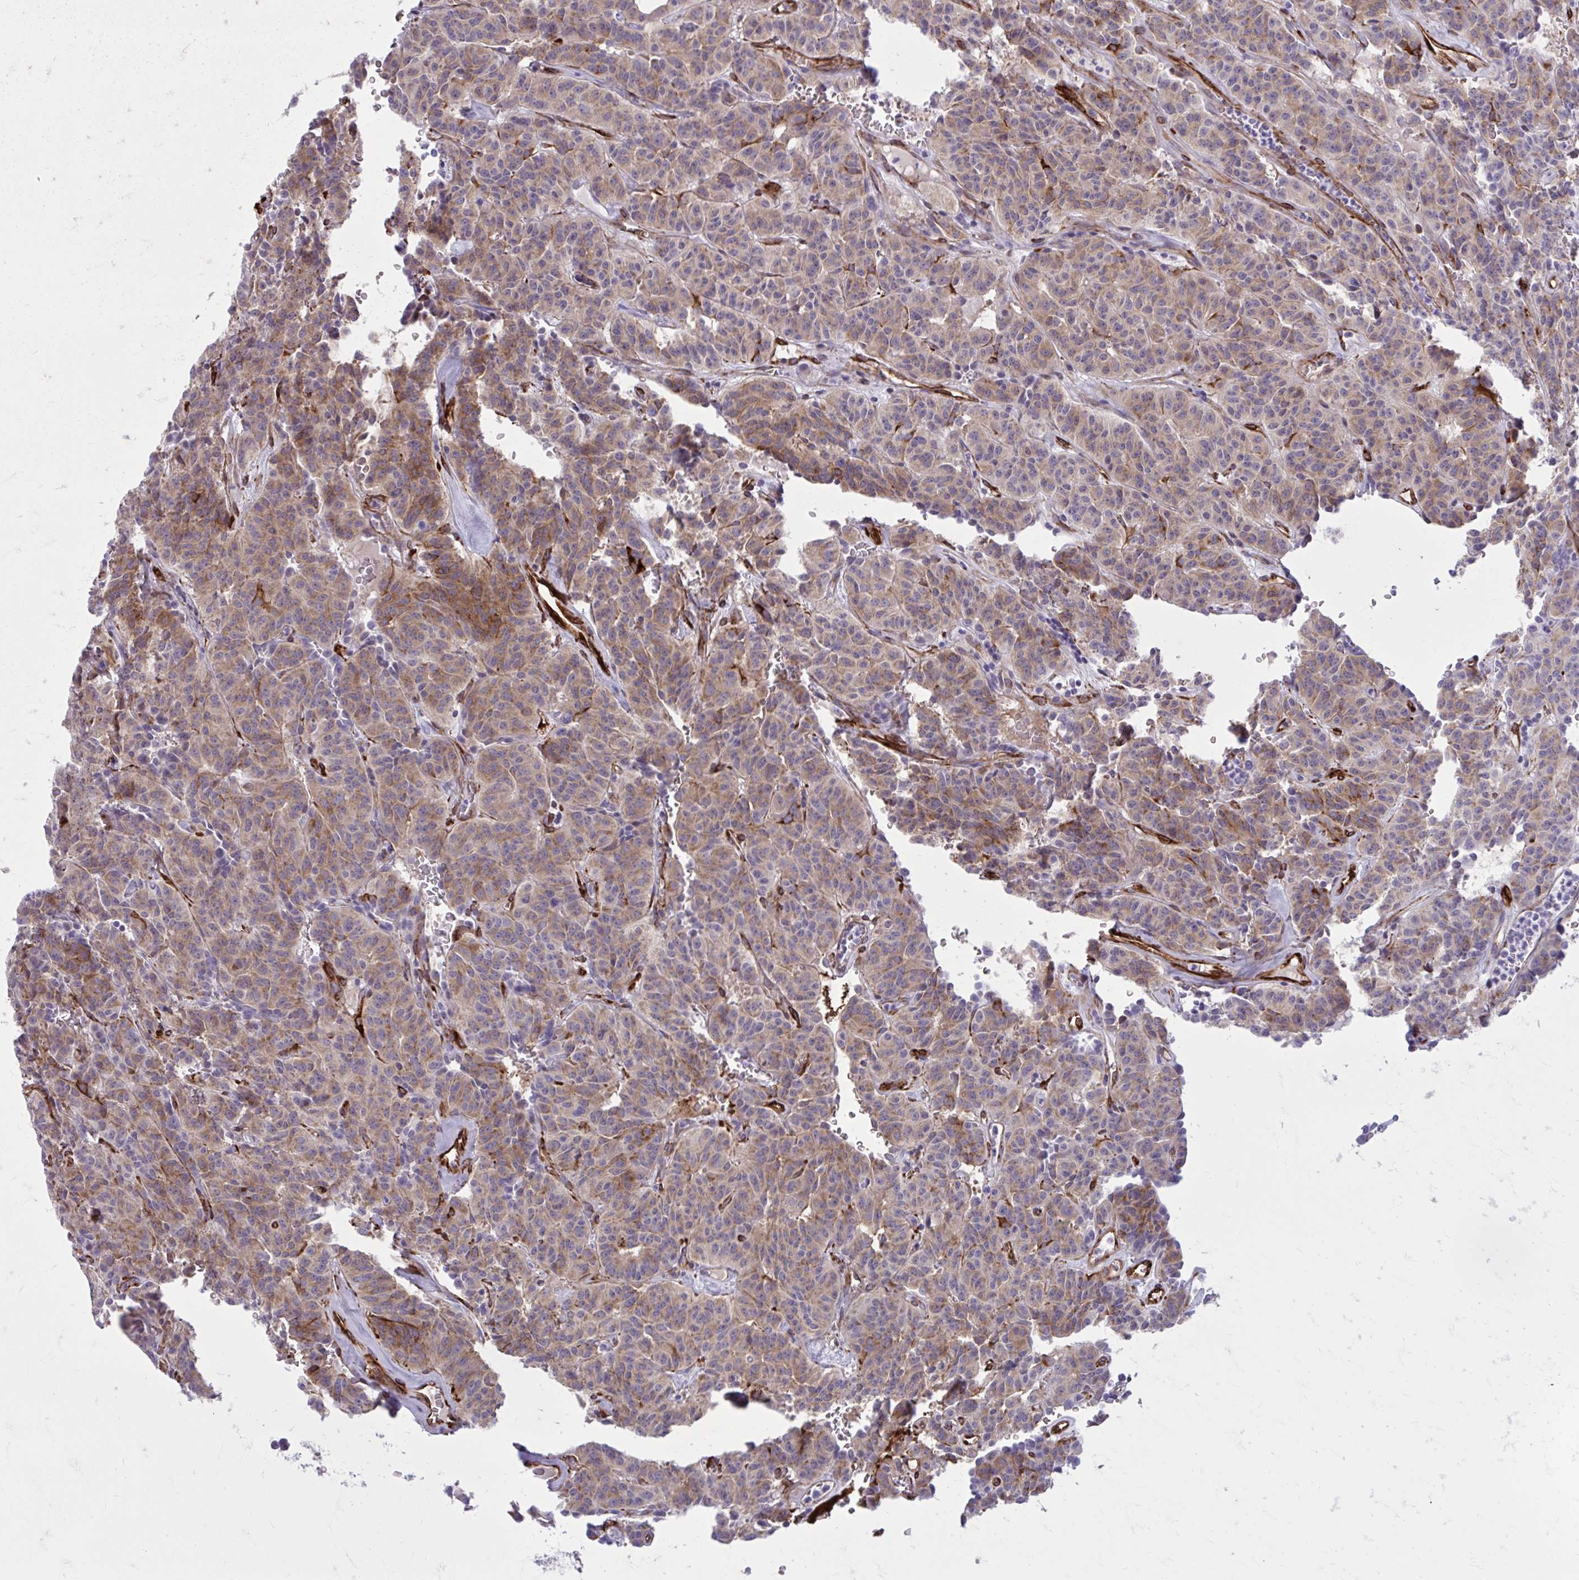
{"staining": {"intensity": "moderate", "quantity": "25%-75%", "location": "cytoplasmic/membranous"}, "tissue": "carcinoid", "cell_type": "Tumor cells", "image_type": "cancer", "snomed": [{"axis": "morphology", "description": "Carcinoid, malignant, NOS"}, {"axis": "topography", "description": "Lung"}], "caption": "The histopathology image exhibits staining of malignant carcinoid, revealing moderate cytoplasmic/membranous protein positivity (brown color) within tumor cells.", "gene": "BEND5", "patient": {"sex": "female", "age": 61}}